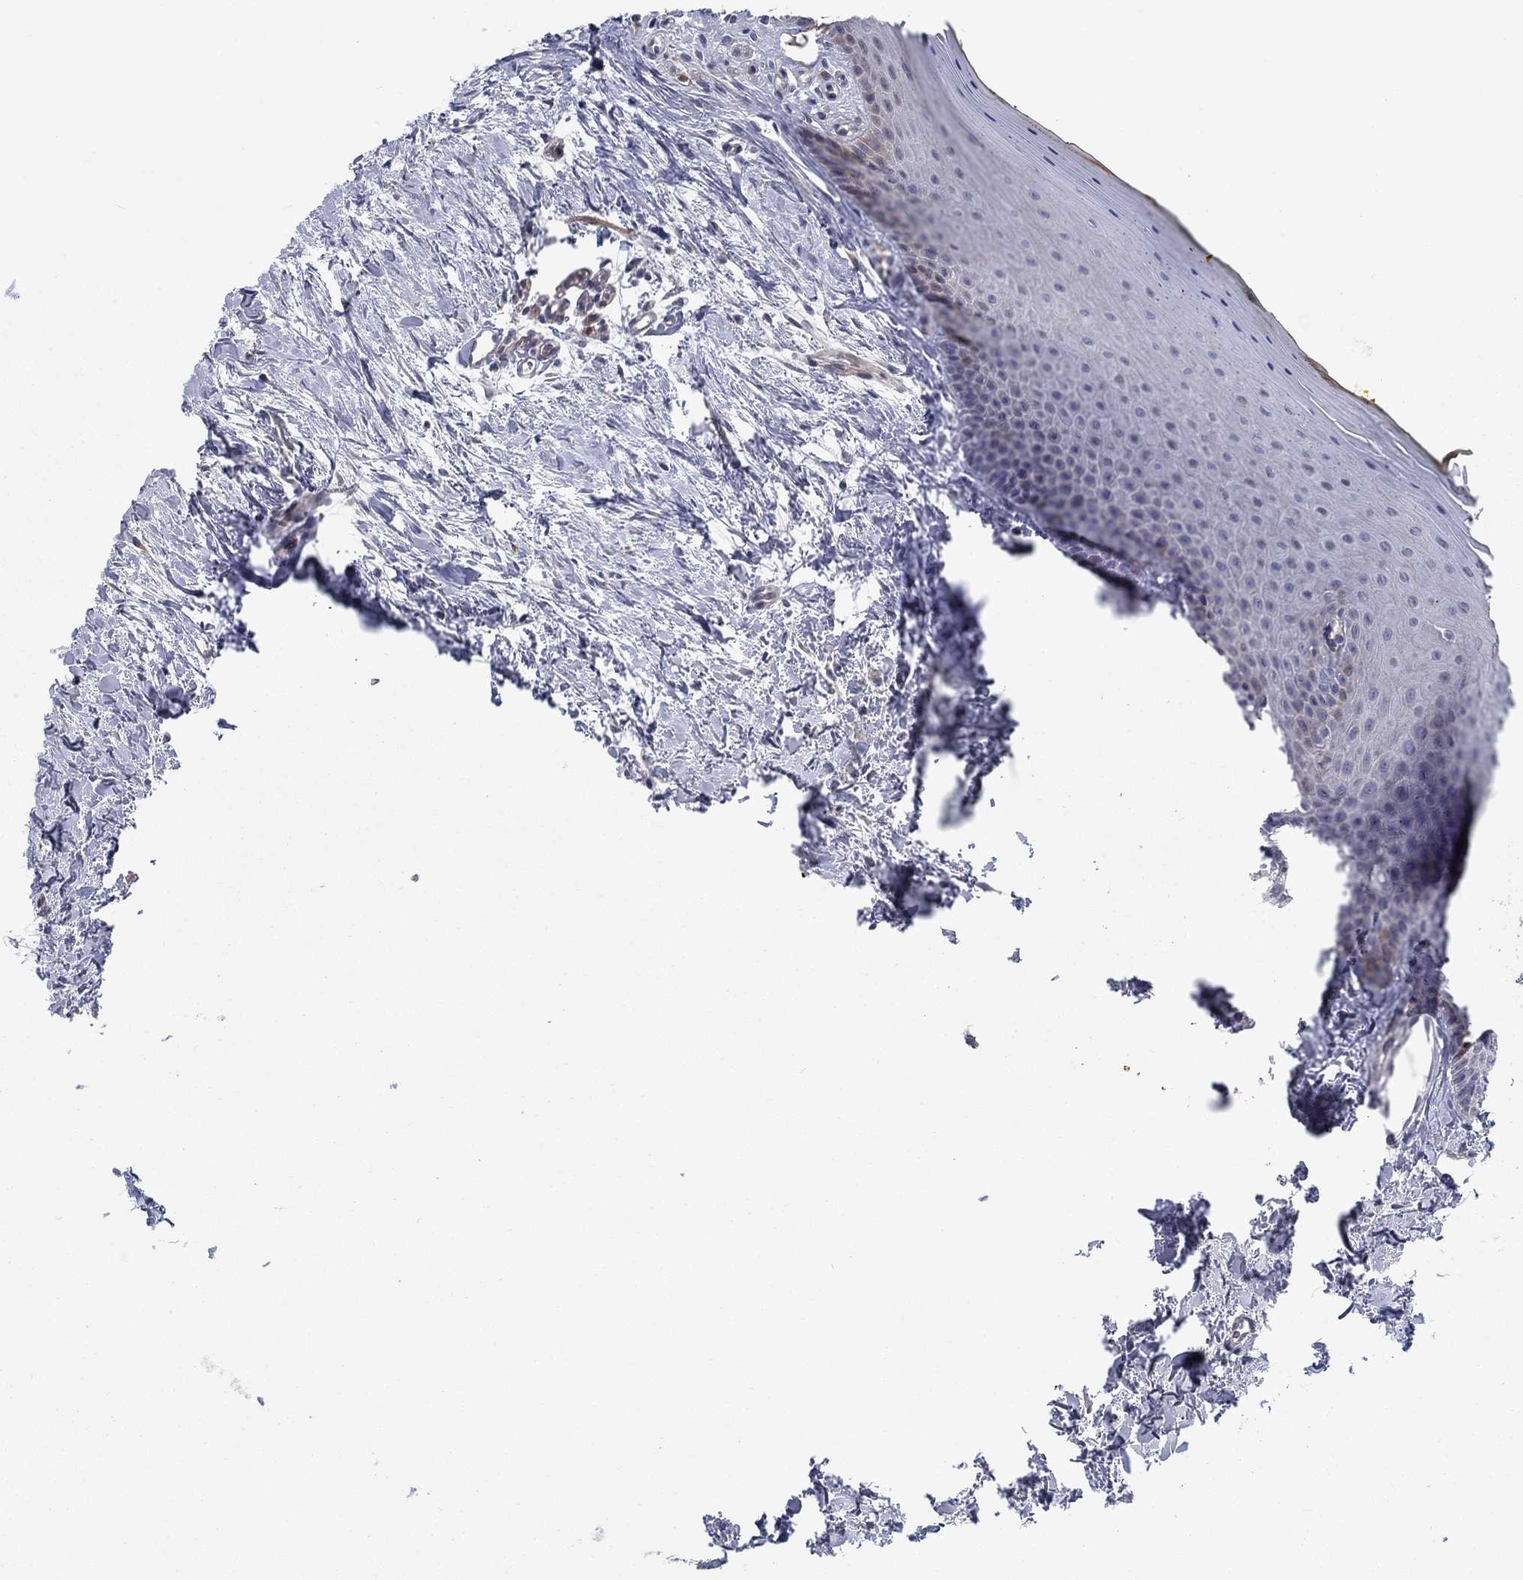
{"staining": {"intensity": "moderate", "quantity": "<25%", "location": "cytoplasmic/membranous"}, "tissue": "oral mucosa", "cell_type": "Squamous epithelial cells", "image_type": "normal", "snomed": [{"axis": "morphology", "description": "Normal tissue, NOS"}, {"axis": "topography", "description": "Oral tissue"}], "caption": "Oral mucosa stained with immunohistochemistry exhibits moderate cytoplasmic/membranous positivity in approximately <25% of squamous epithelial cells.", "gene": "KIF15", "patient": {"sex": "female", "age": 43}}